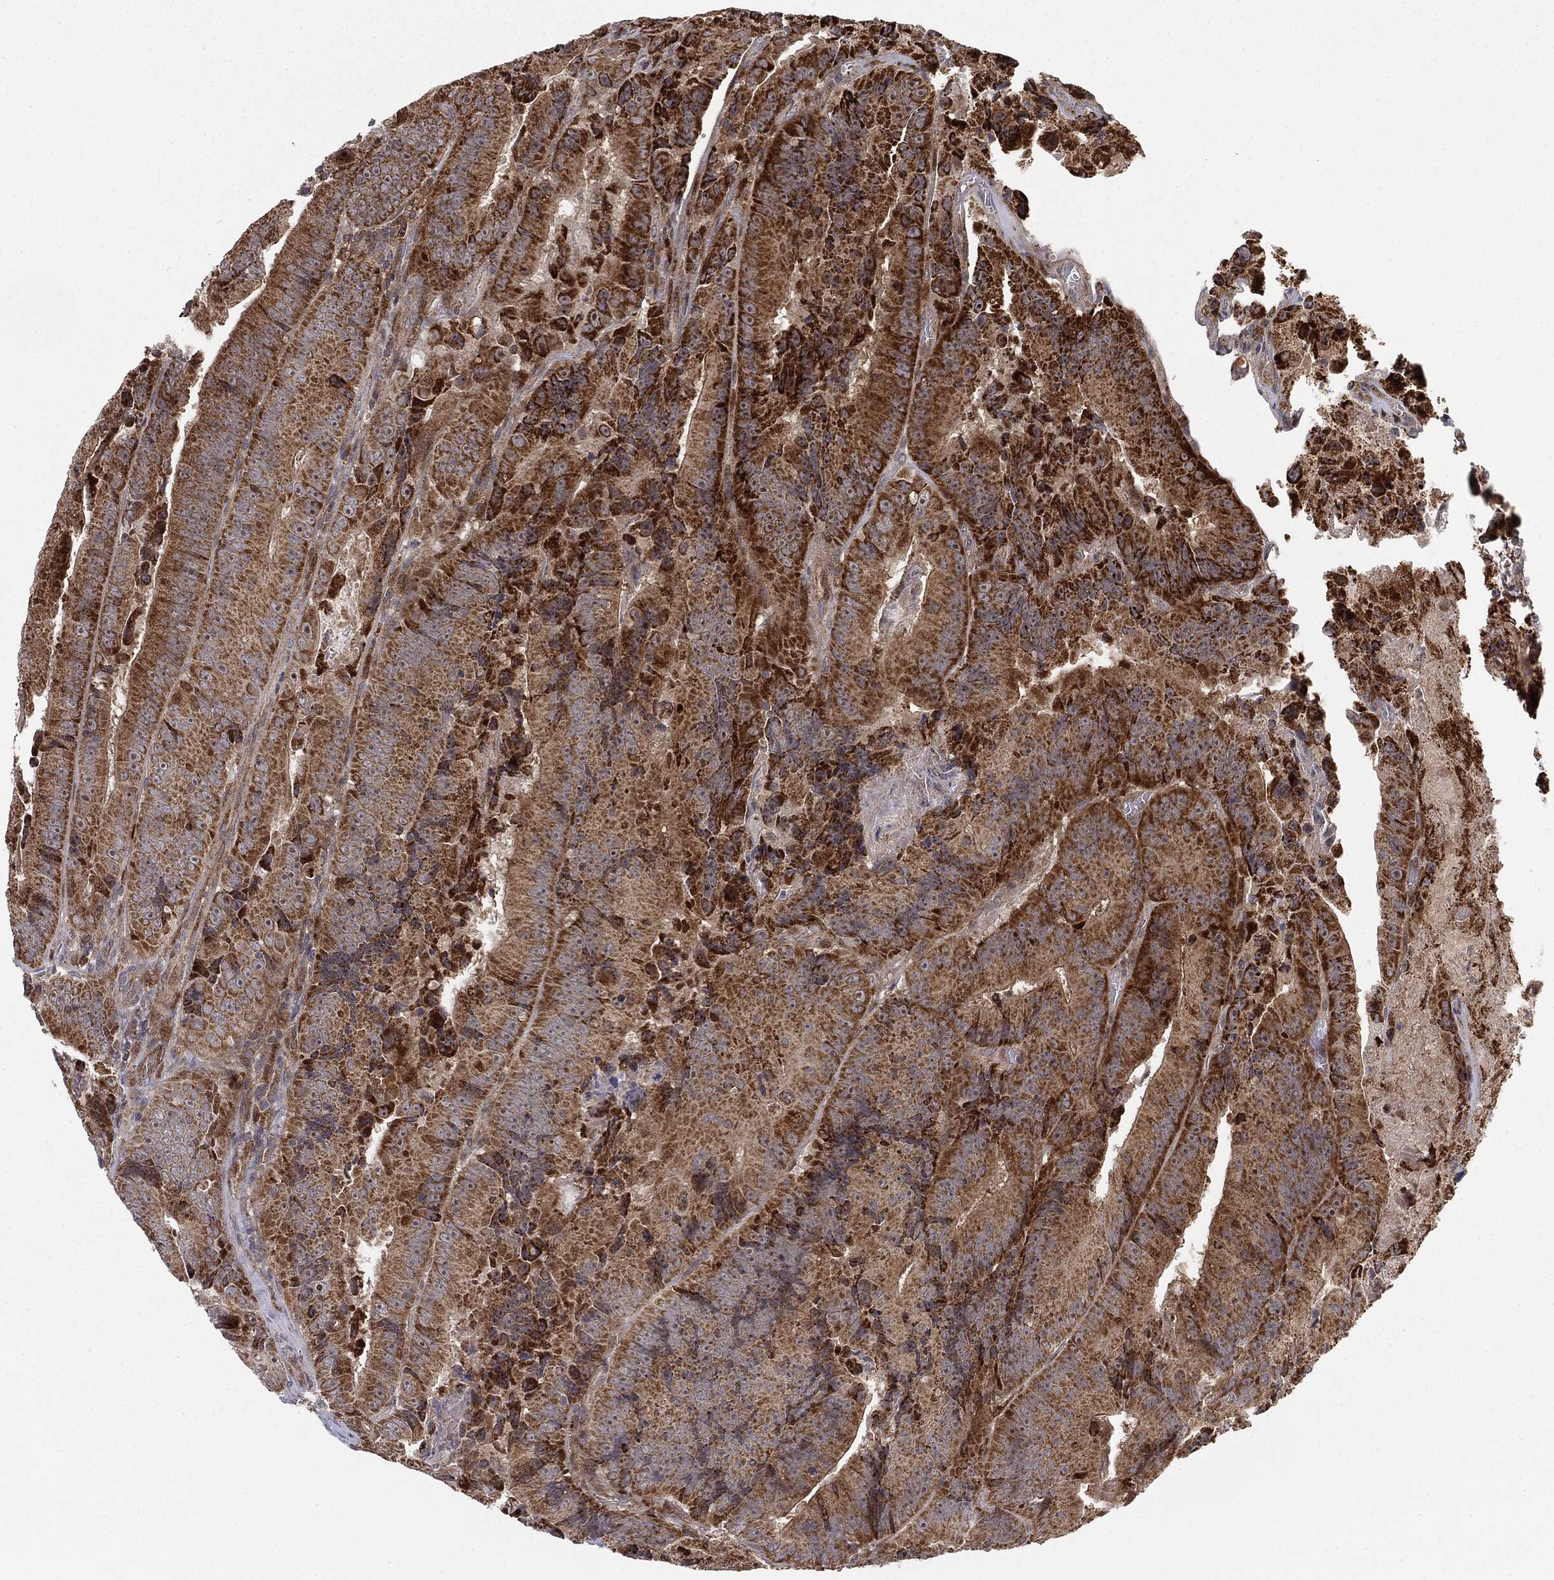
{"staining": {"intensity": "strong", "quantity": ">75%", "location": "cytoplasmic/membranous"}, "tissue": "colorectal cancer", "cell_type": "Tumor cells", "image_type": "cancer", "snomed": [{"axis": "morphology", "description": "Adenocarcinoma, NOS"}, {"axis": "topography", "description": "Colon"}], "caption": "Human colorectal adenocarcinoma stained with a brown dye exhibits strong cytoplasmic/membranous positive positivity in about >75% of tumor cells.", "gene": "PTEN", "patient": {"sex": "female", "age": 86}}